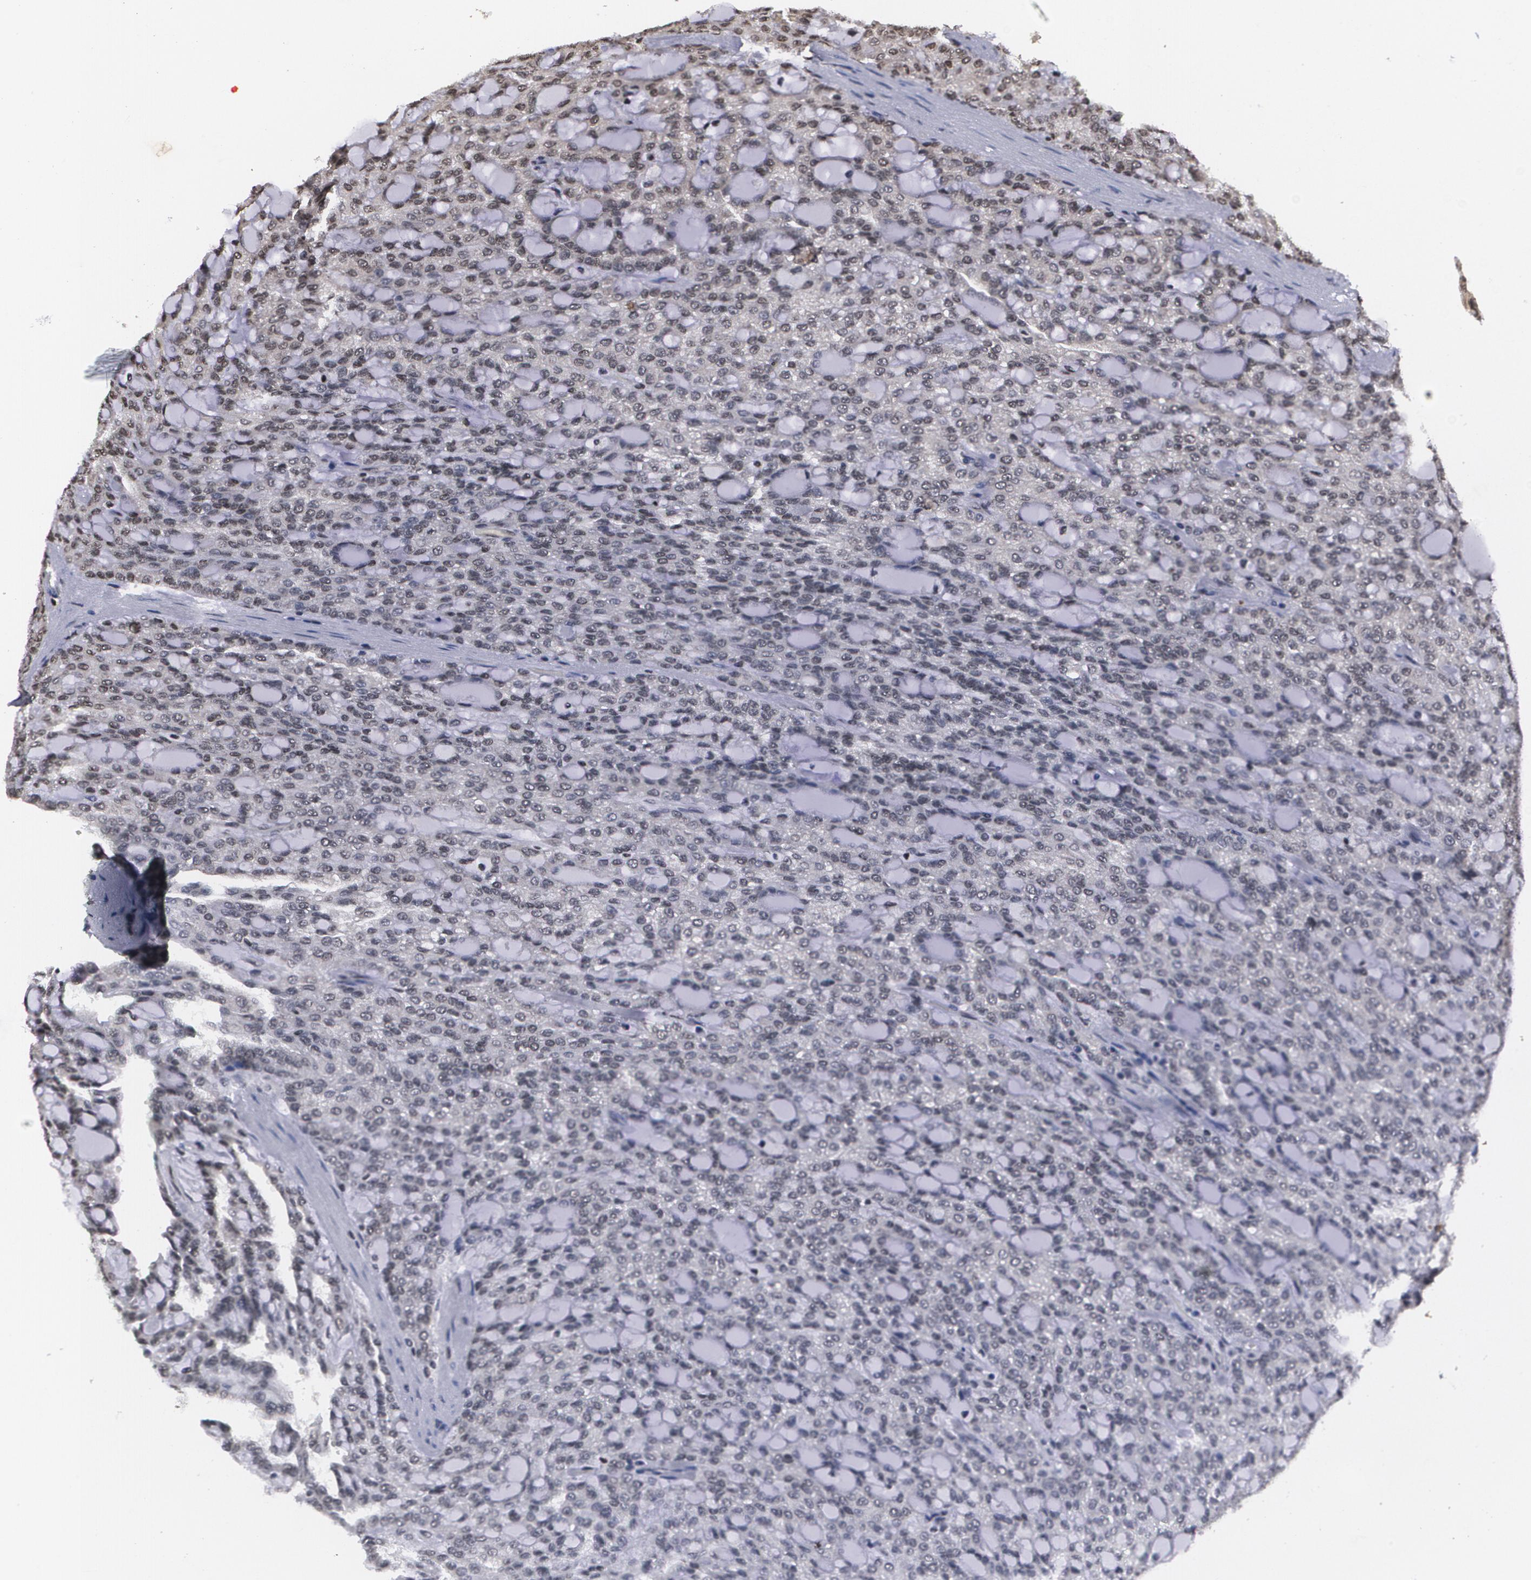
{"staining": {"intensity": "weak", "quantity": "<25%", "location": "cytoplasmic/membranous,nuclear"}, "tissue": "renal cancer", "cell_type": "Tumor cells", "image_type": "cancer", "snomed": [{"axis": "morphology", "description": "Adenocarcinoma, NOS"}, {"axis": "topography", "description": "Kidney"}], "caption": "High magnification brightfield microscopy of renal cancer (adenocarcinoma) stained with DAB (3,3'-diaminobenzidine) (brown) and counterstained with hematoxylin (blue): tumor cells show no significant expression.", "gene": "MVP", "patient": {"sex": "male", "age": 63}}